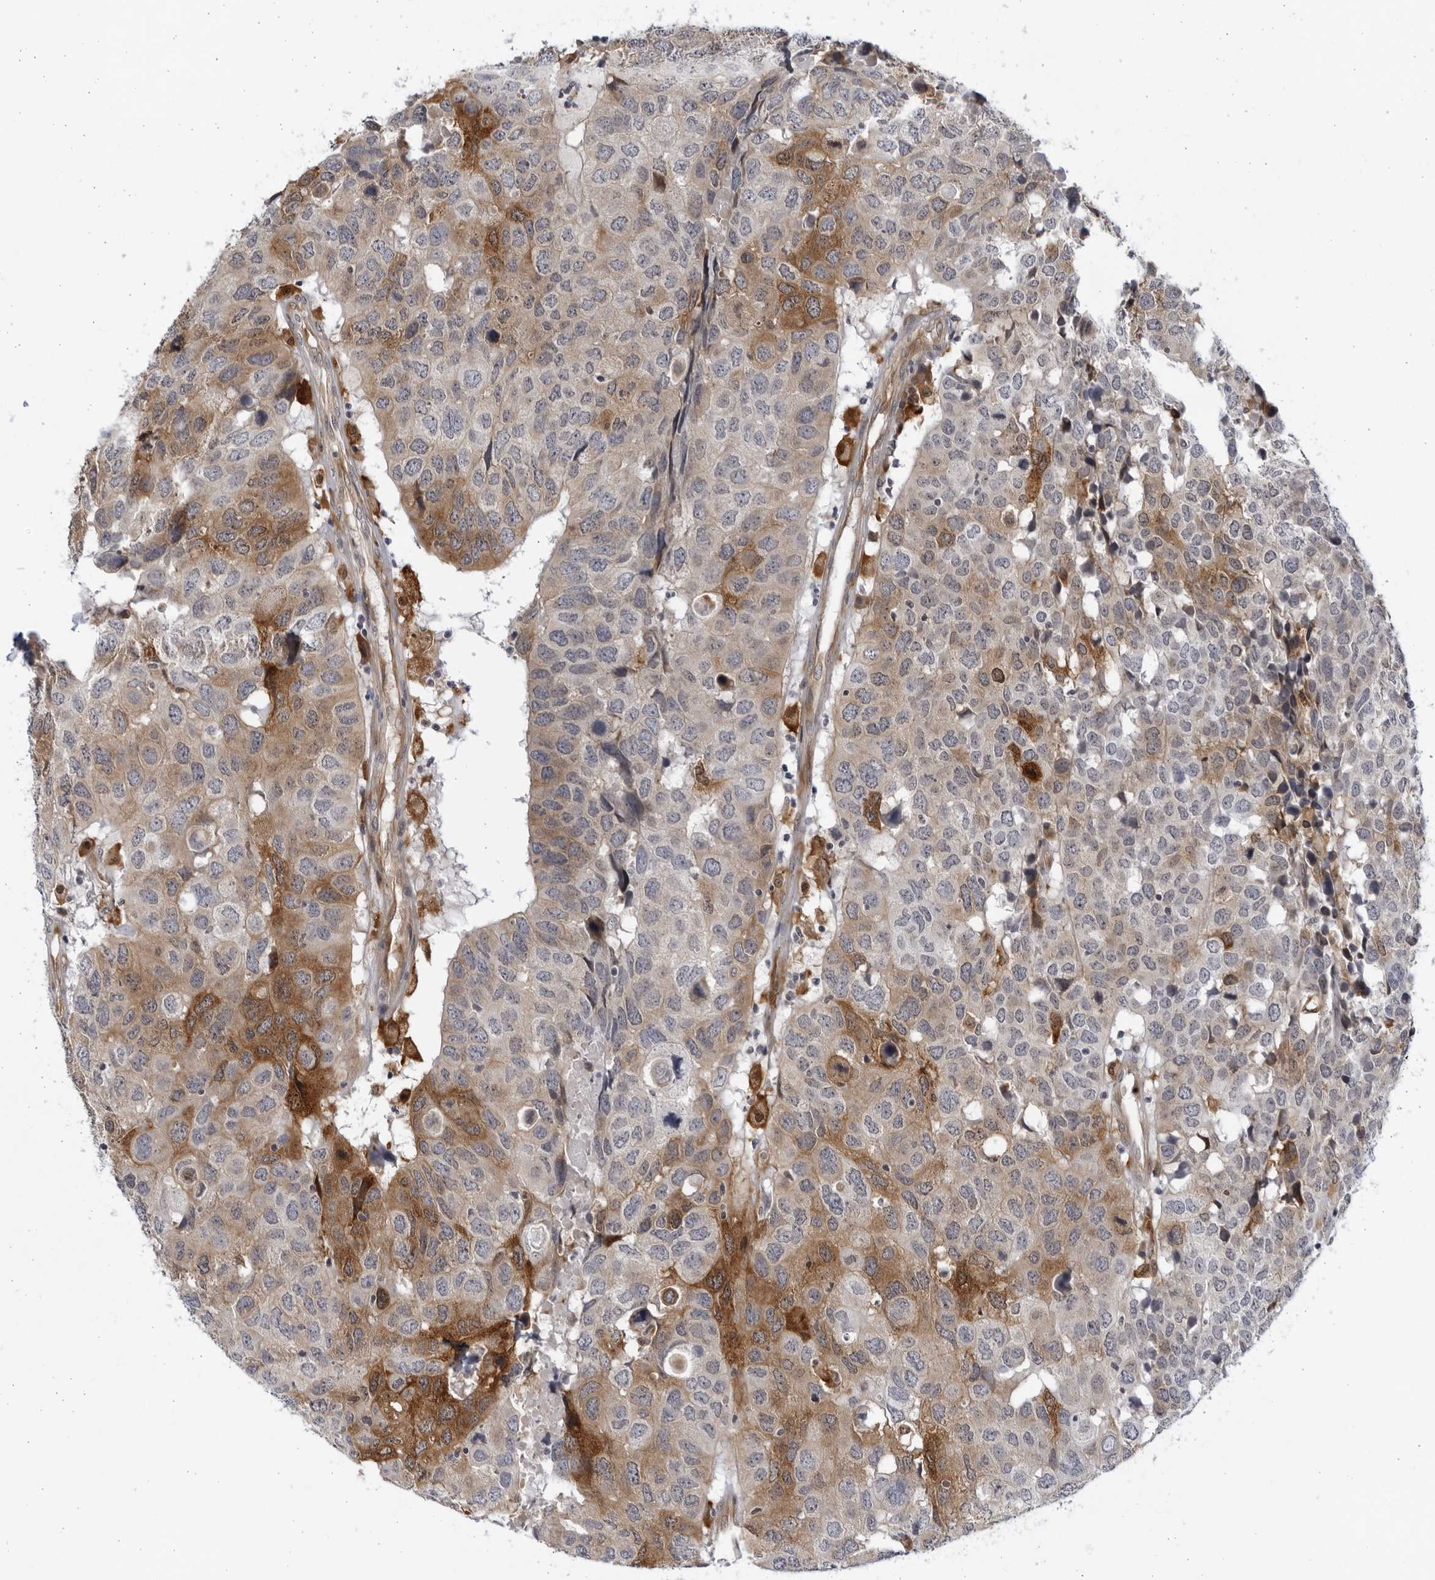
{"staining": {"intensity": "moderate", "quantity": "25%-75%", "location": "cytoplasmic/membranous"}, "tissue": "head and neck cancer", "cell_type": "Tumor cells", "image_type": "cancer", "snomed": [{"axis": "morphology", "description": "Squamous cell carcinoma, NOS"}, {"axis": "topography", "description": "Head-Neck"}], "caption": "Head and neck cancer (squamous cell carcinoma) stained with a brown dye reveals moderate cytoplasmic/membranous positive staining in approximately 25%-75% of tumor cells.", "gene": "BMP2K", "patient": {"sex": "male", "age": 66}}